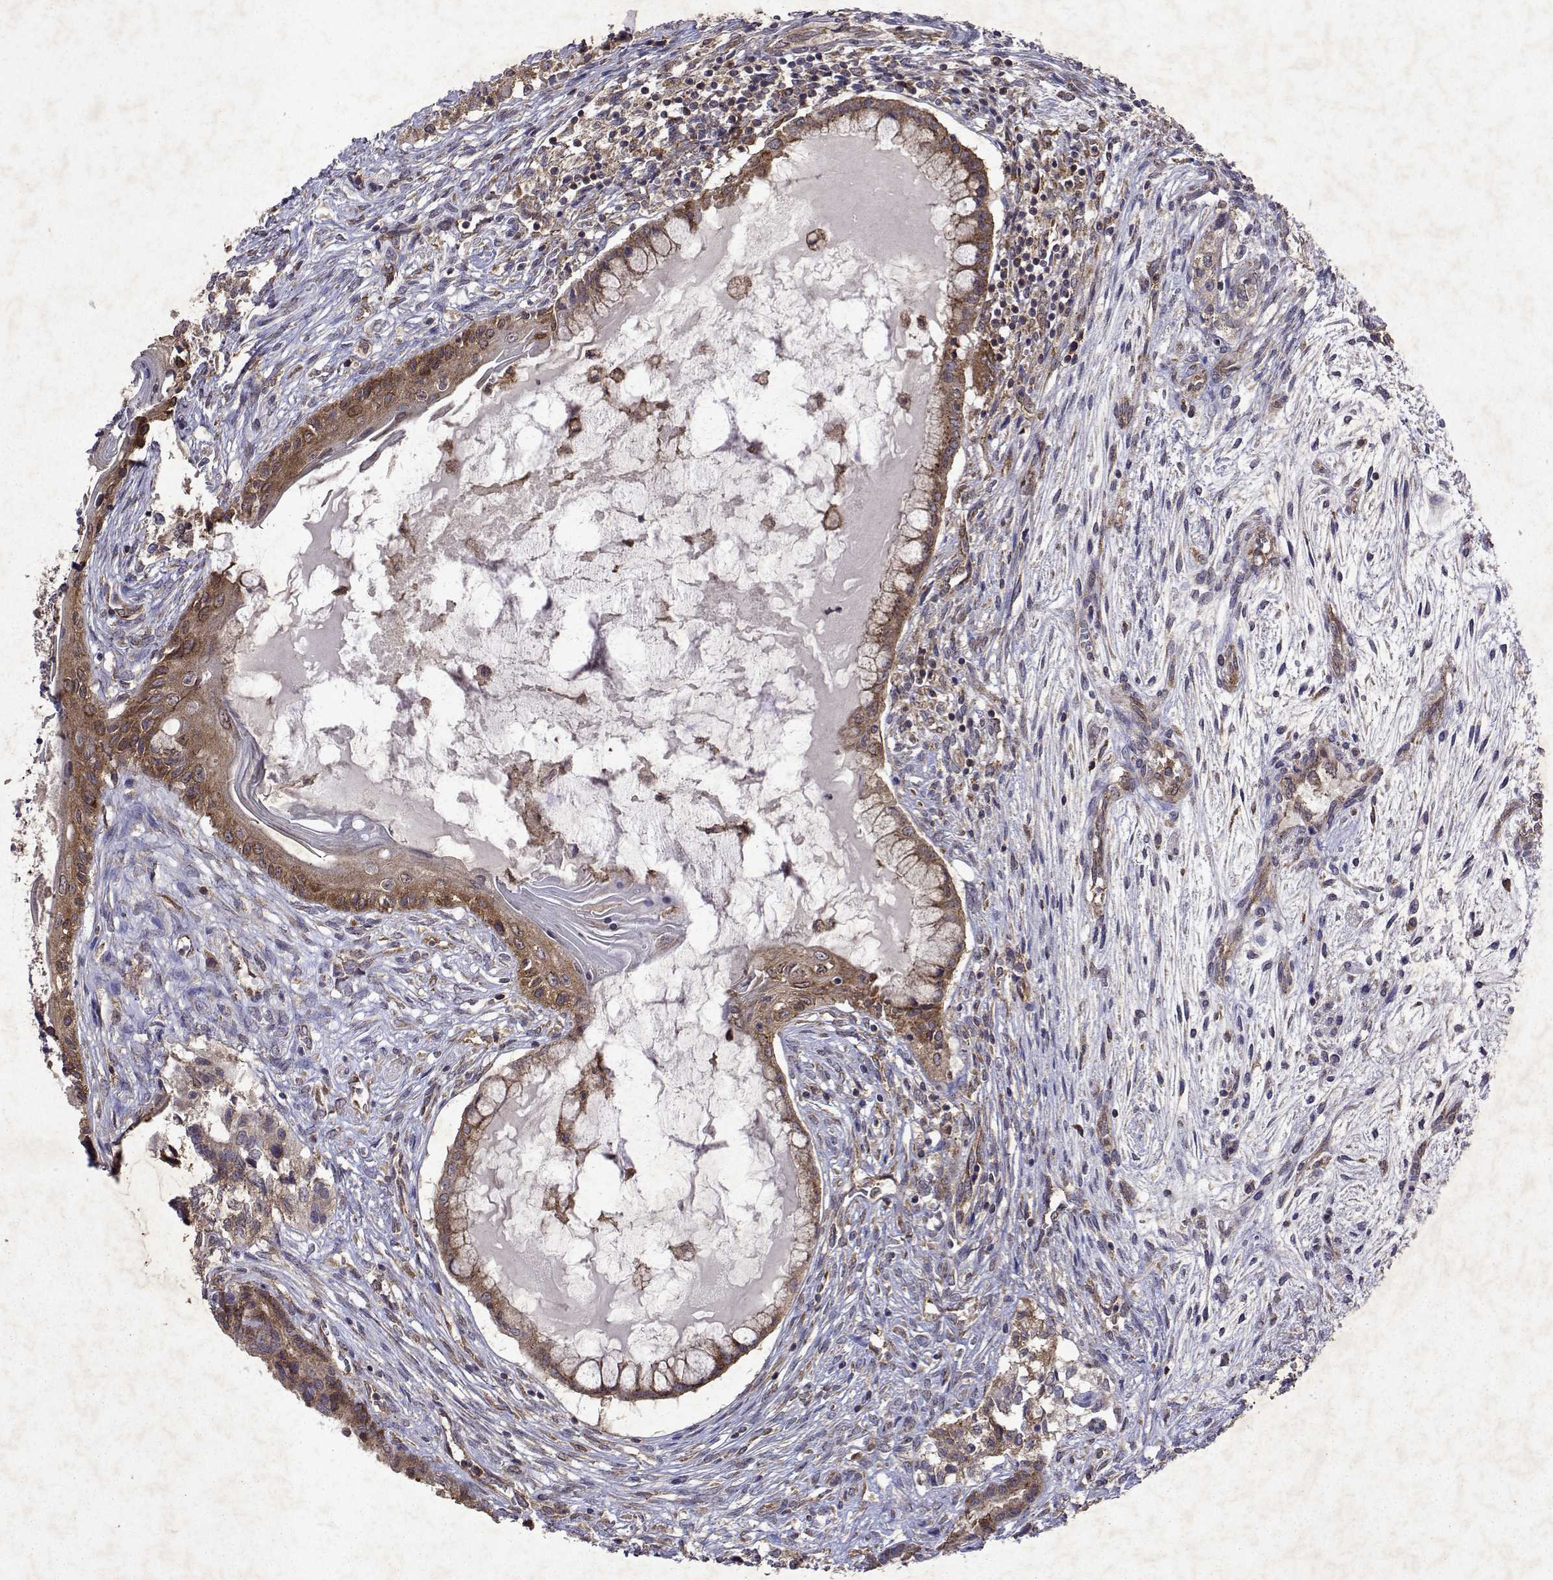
{"staining": {"intensity": "moderate", "quantity": ">75%", "location": "cytoplasmic/membranous"}, "tissue": "testis cancer", "cell_type": "Tumor cells", "image_type": "cancer", "snomed": [{"axis": "morphology", "description": "Carcinoma, Embryonal, NOS"}, {"axis": "topography", "description": "Testis"}], "caption": "Protein analysis of embryonal carcinoma (testis) tissue displays moderate cytoplasmic/membranous expression in approximately >75% of tumor cells.", "gene": "TARBP2", "patient": {"sex": "male", "age": 37}}